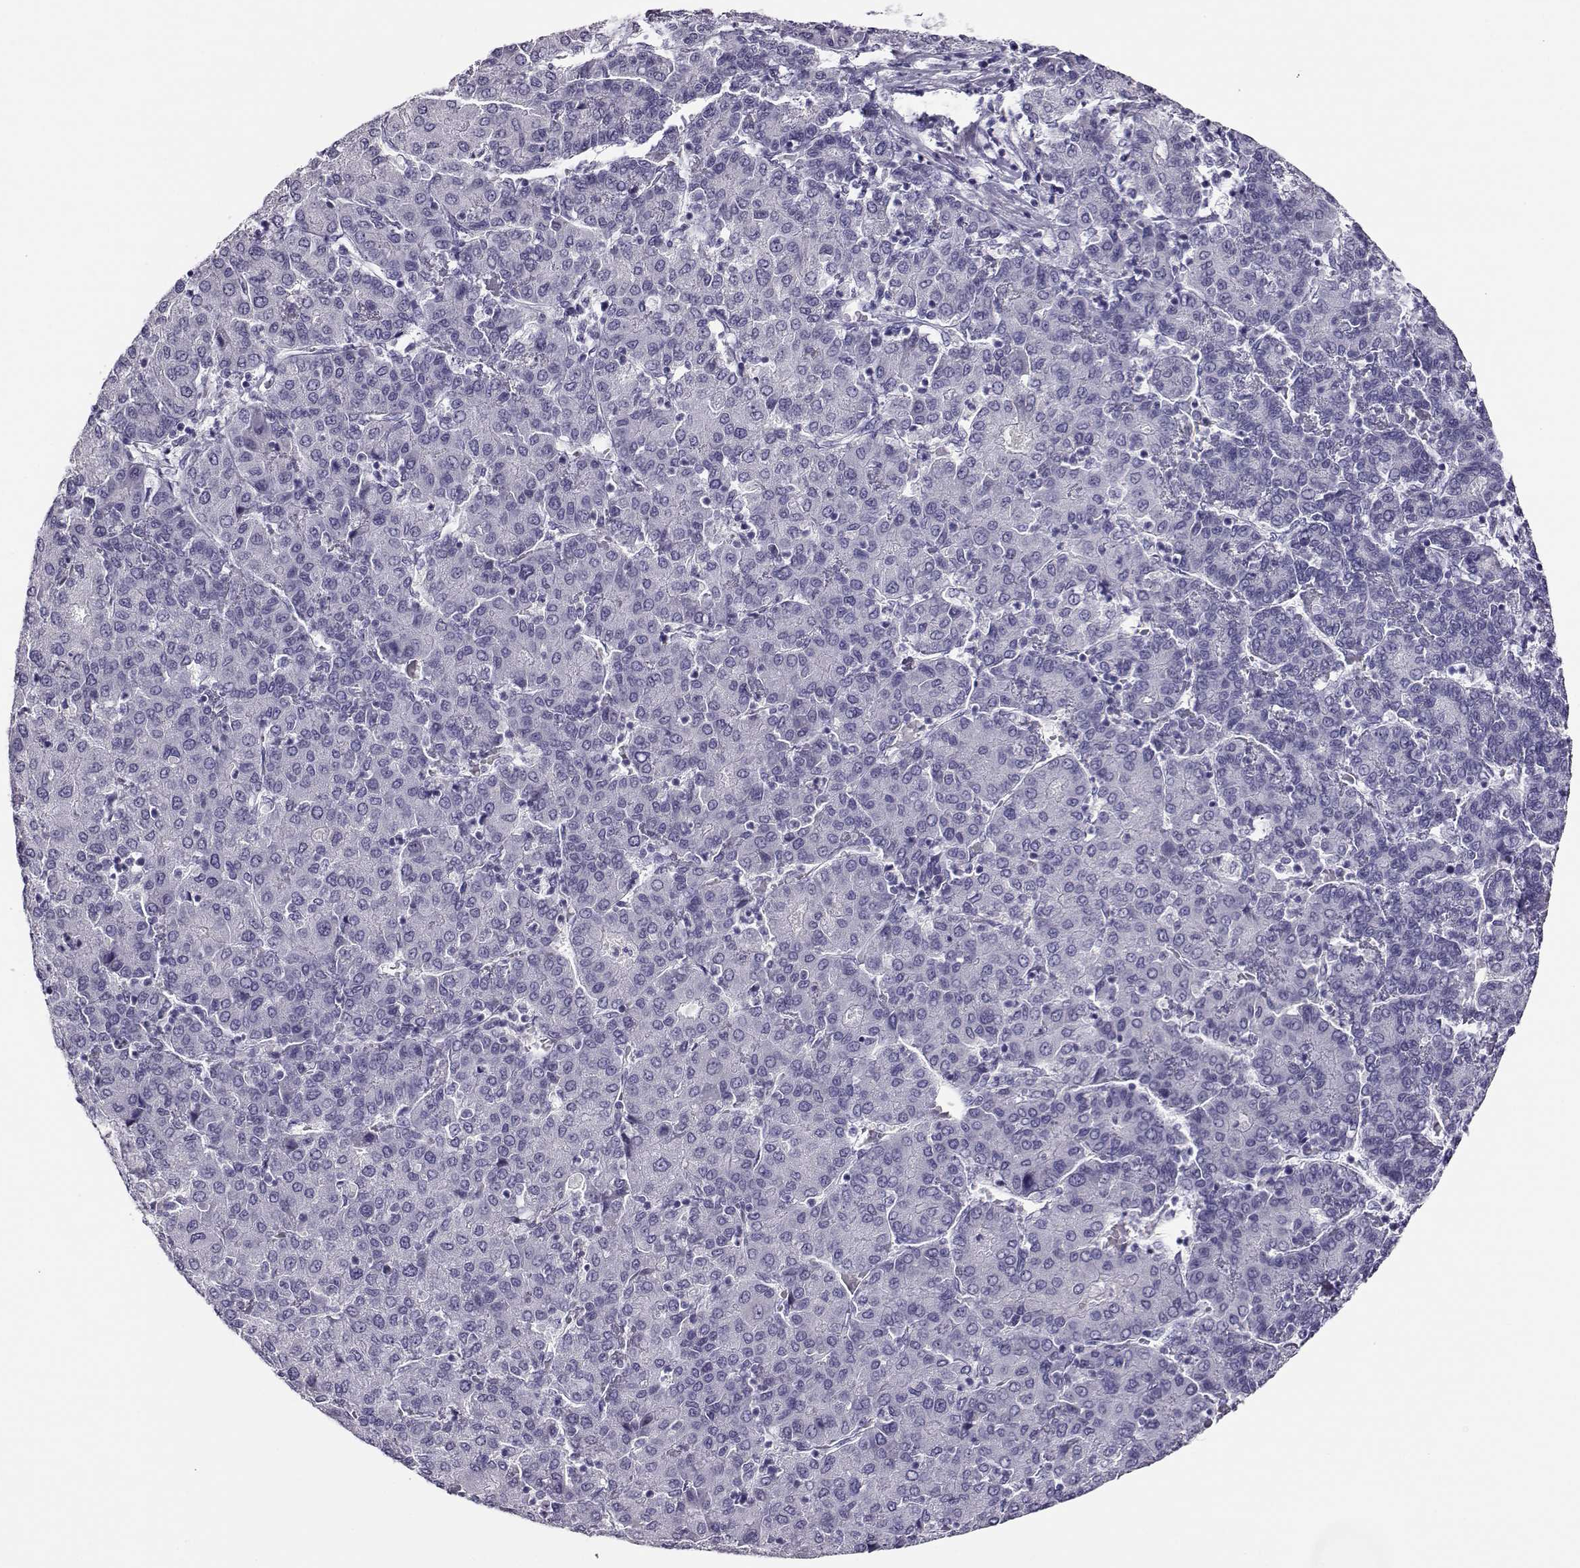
{"staining": {"intensity": "negative", "quantity": "none", "location": "none"}, "tissue": "liver cancer", "cell_type": "Tumor cells", "image_type": "cancer", "snomed": [{"axis": "morphology", "description": "Carcinoma, Hepatocellular, NOS"}, {"axis": "topography", "description": "Liver"}], "caption": "This image is of liver hepatocellular carcinoma stained with immunohistochemistry (IHC) to label a protein in brown with the nuclei are counter-stained blue. There is no positivity in tumor cells.", "gene": "RHOXF2", "patient": {"sex": "male", "age": 65}}